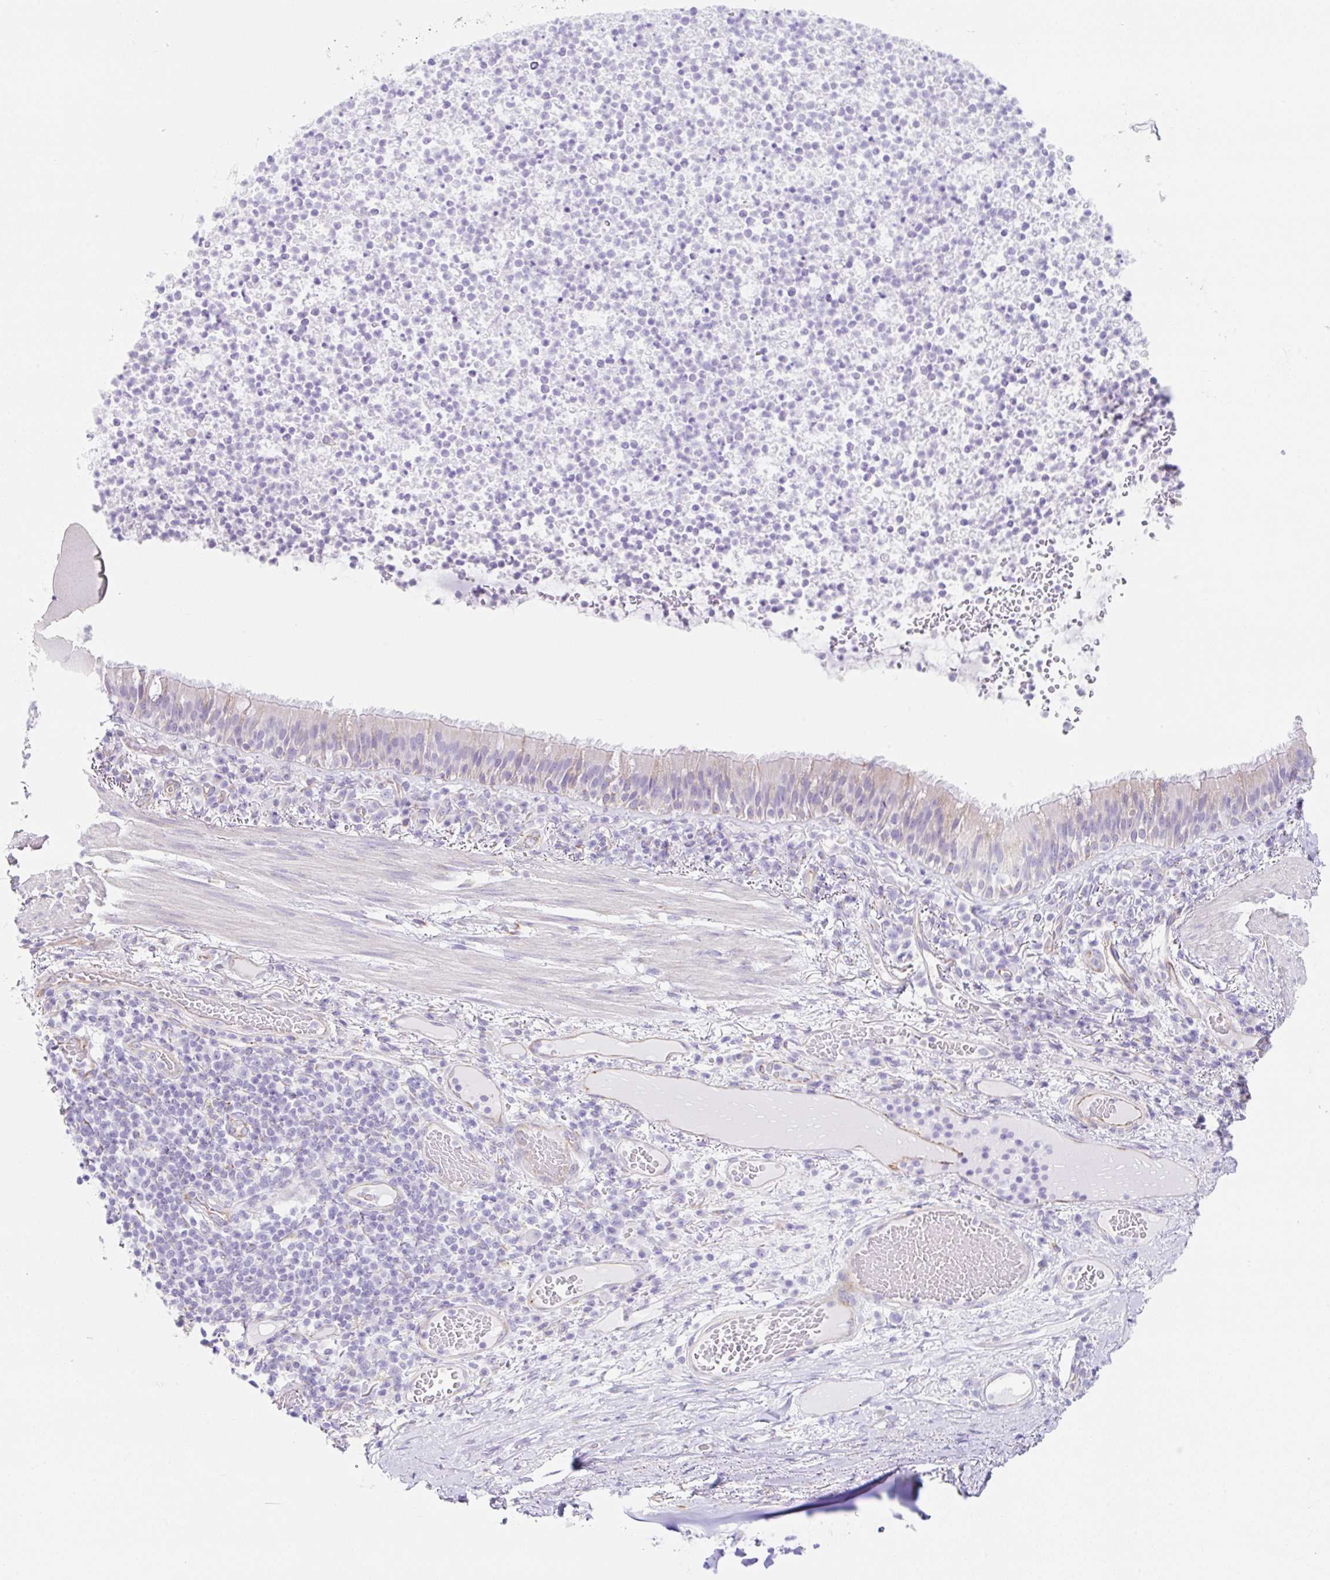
{"staining": {"intensity": "moderate", "quantity": "25%-75%", "location": "cytoplasmic/membranous"}, "tissue": "bronchus", "cell_type": "Respiratory epithelial cells", "image_type": "normal", "snomed": [{"axis": "morphology", "description": "Normal tissue, NOS"}, {"axis": "topography", "description": "Cartilage tissue"}, {"axis": "topography", "description": "Bronchus"}], "caption": "Immunohistochemistry (IHC) image of unremarkable human bronchus stained for a protein (brown), which demonstrates medium levels of moderate cytoplasmic/membranous expression in approximately 25%-75% of respiratory epithelial cells.", "gene": "DKK4", "patient": {"sex": "male", "age": 56}}